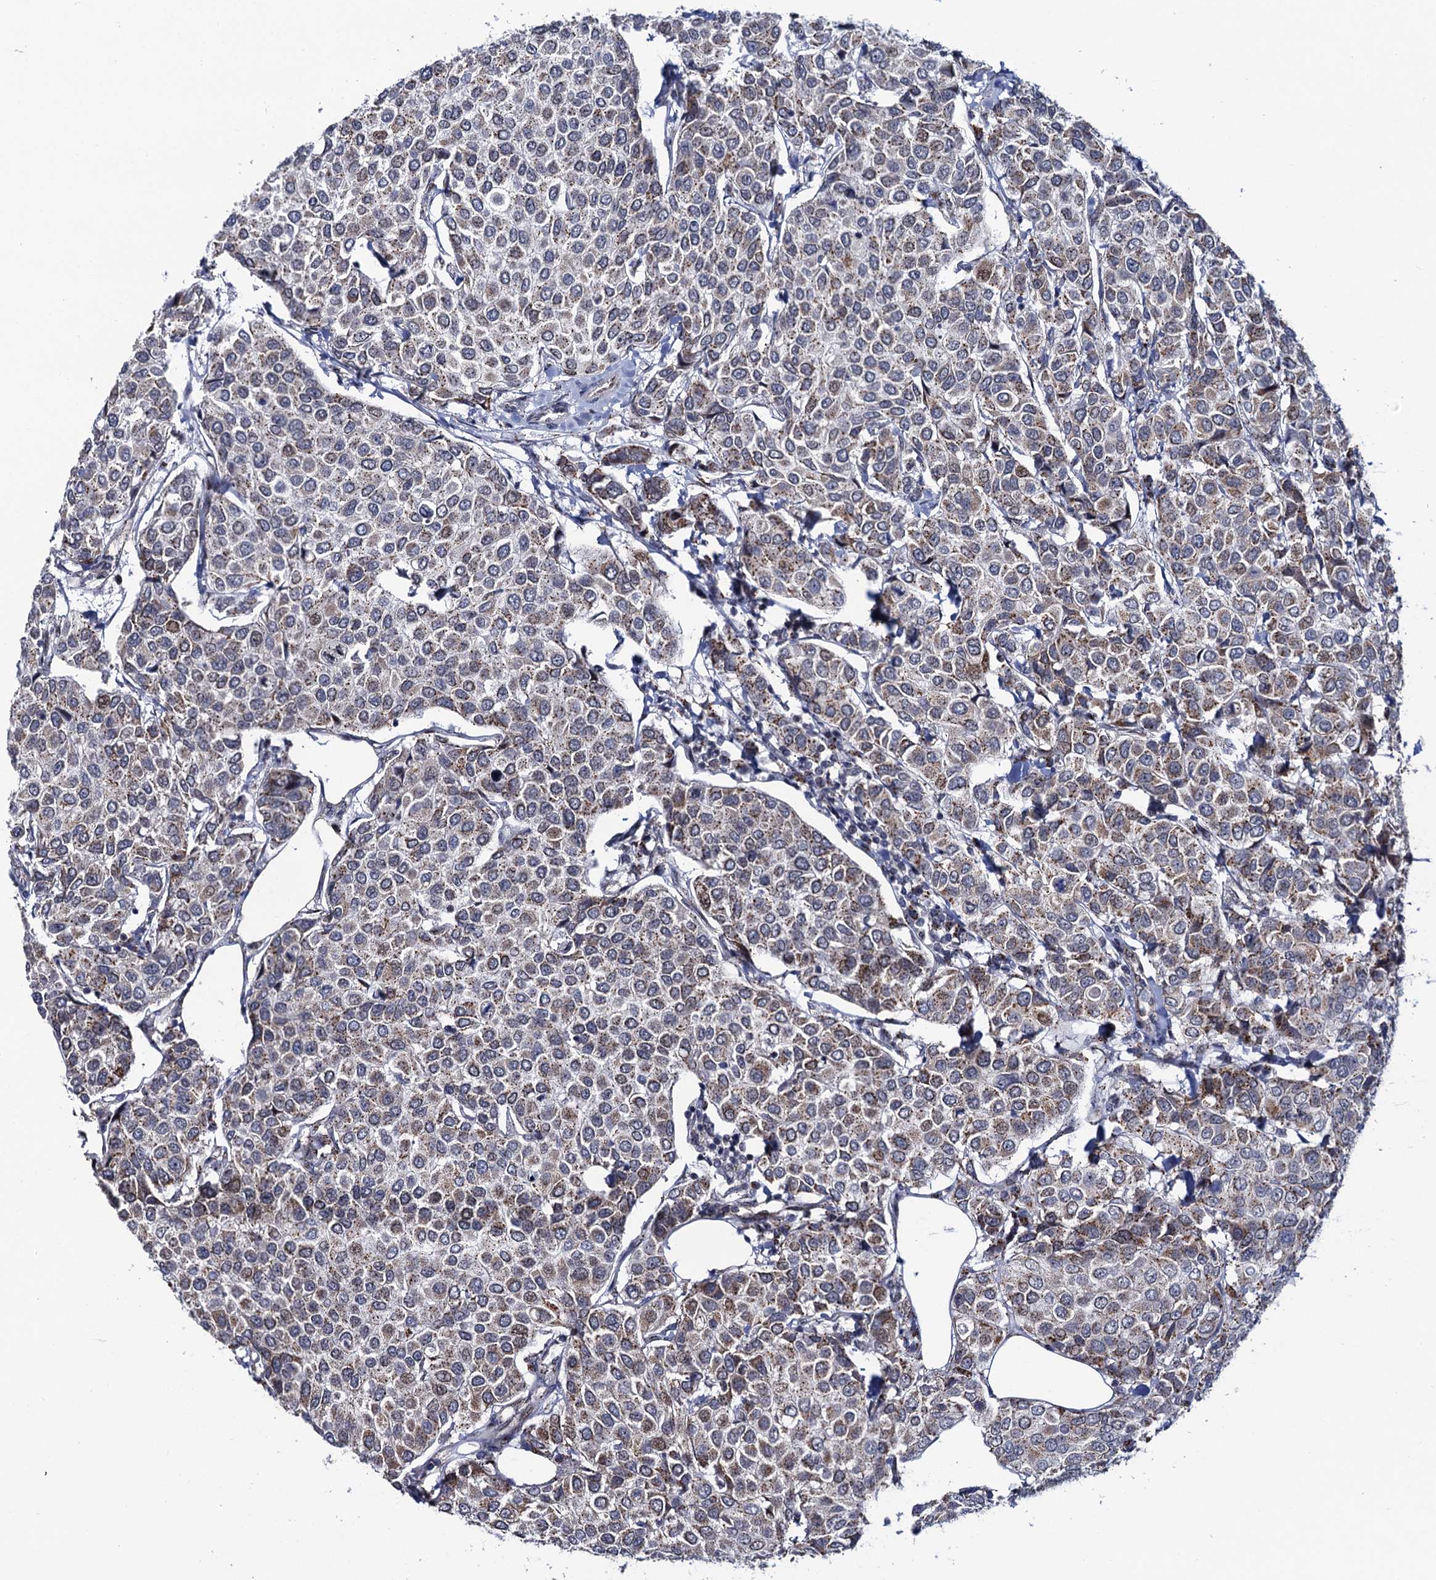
{"staining": {"intensity": "weak", "quantity": "25%-75%", "location": "cytoplasmic/membranous"}, "tissue": "breast cancer", "cell_type": "Tumor cells", "image_type": "cancer", "snomed": [{"axis": "morphology", "description": "Duct carcinoma"}, {"axis": "topography", "description": "Breast"}], "caption": "A low amount of weak cytoplasmic/membranous expression is identified in about 25%-75% of tumor cells in breast cancer tissue. (DAB (3,3'-diaminobenzidine) IHC with brightfield microscopy, high magnification).", "gene": "THAP2", "patient": {"sex": "female", "age": 55}}